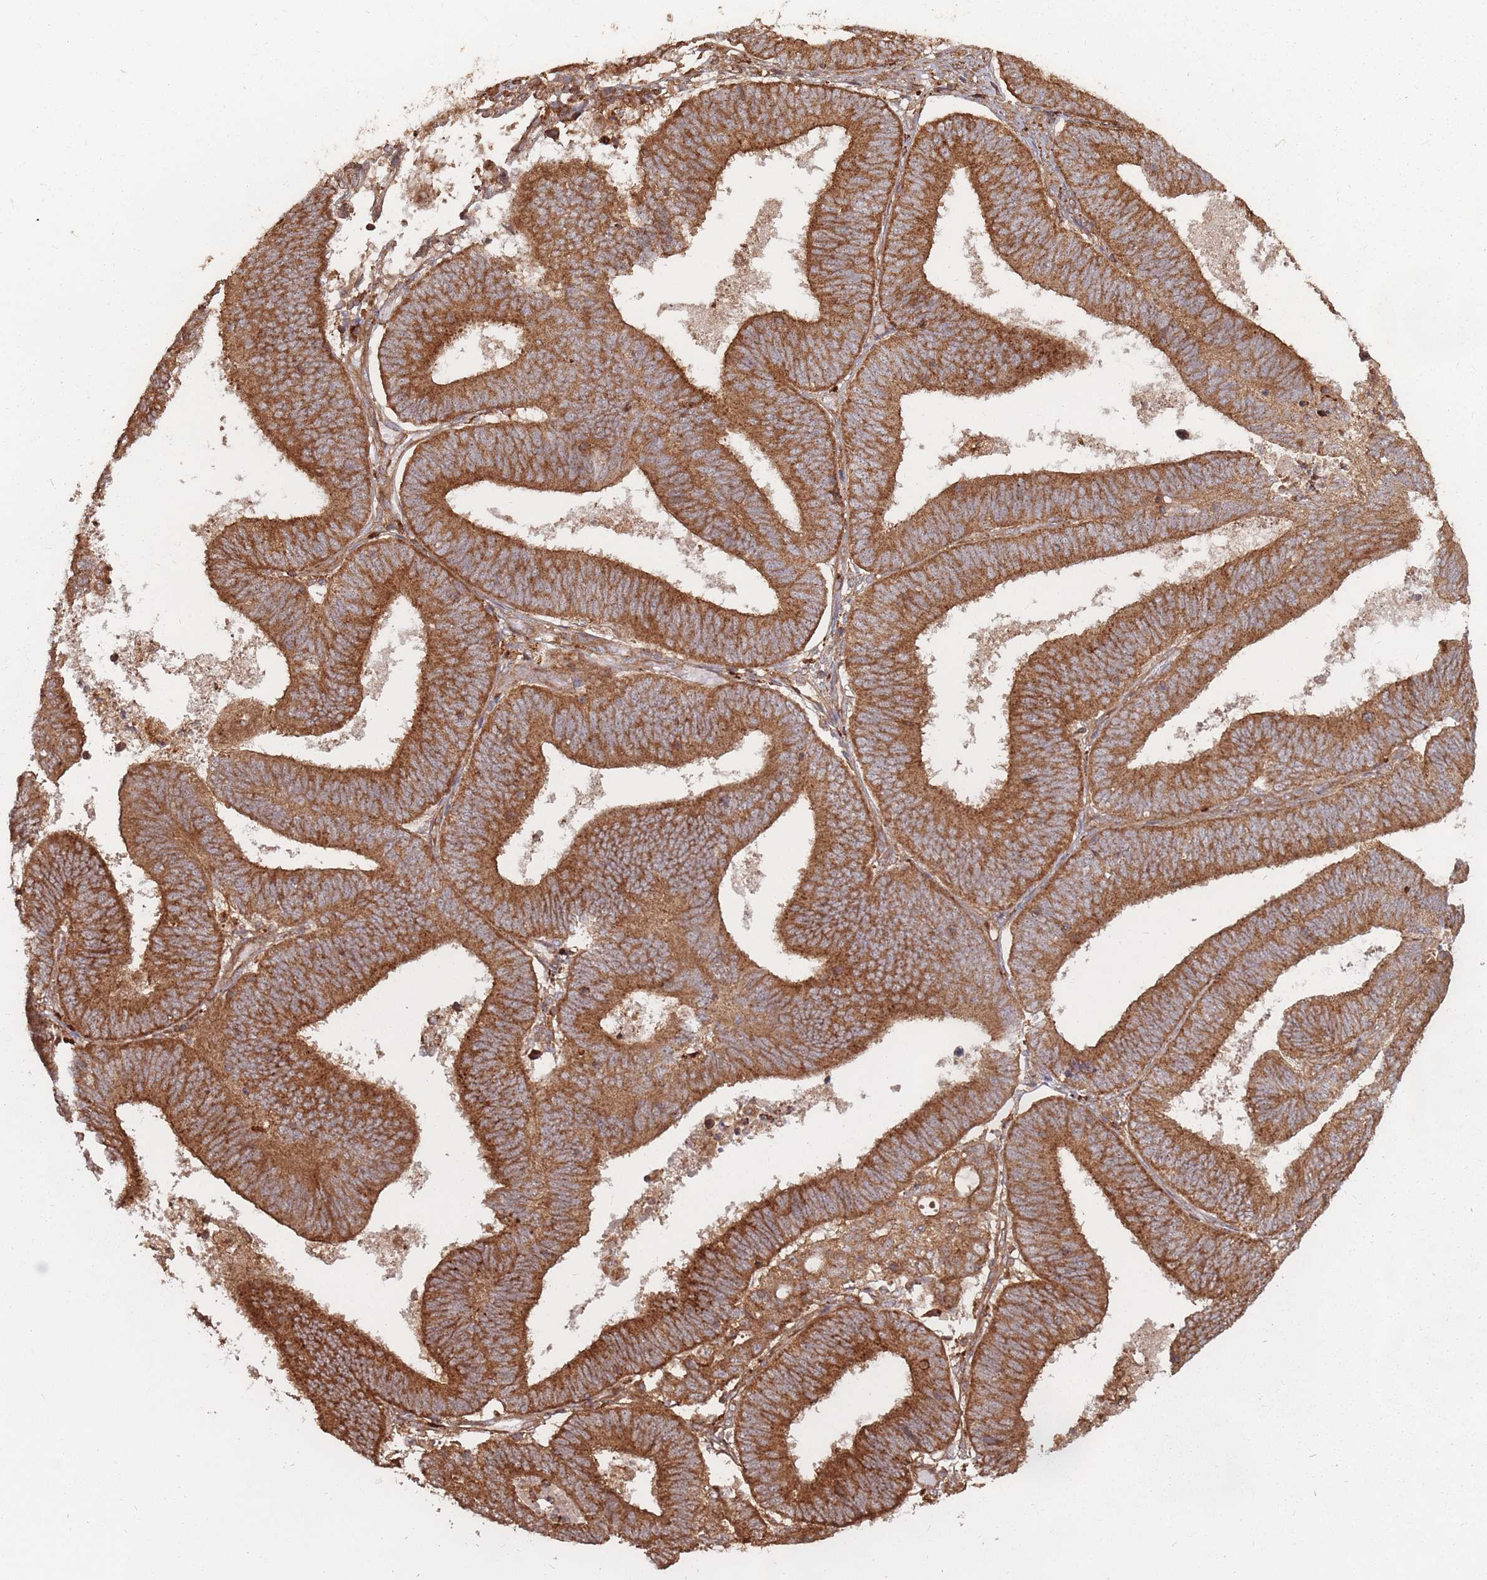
{"staining": {"intensity": "strong", "quantity": ">75%", "location": "cytoplasmic/membranous"}, "tissue": "endometrial cancer", "cell_type": "Tumor cells", "image_type": "cancer", "snomed": [{"axis": "morphology", "description": "Adenocarcinoma, NOS"}, {"axis": "topography", "description": "Endometrium"}], "caption": "Protein expression analysis of endometrial cancer (adenocarcinoma) exhibits strong cytoplasmic/membranous positivity in about >75% of tumor cells. The protein of interest is shown in brown color, while the nuclei are stained blue.", "gene": "RASSF2", "patient": {"sex": "female", "age": 70}}